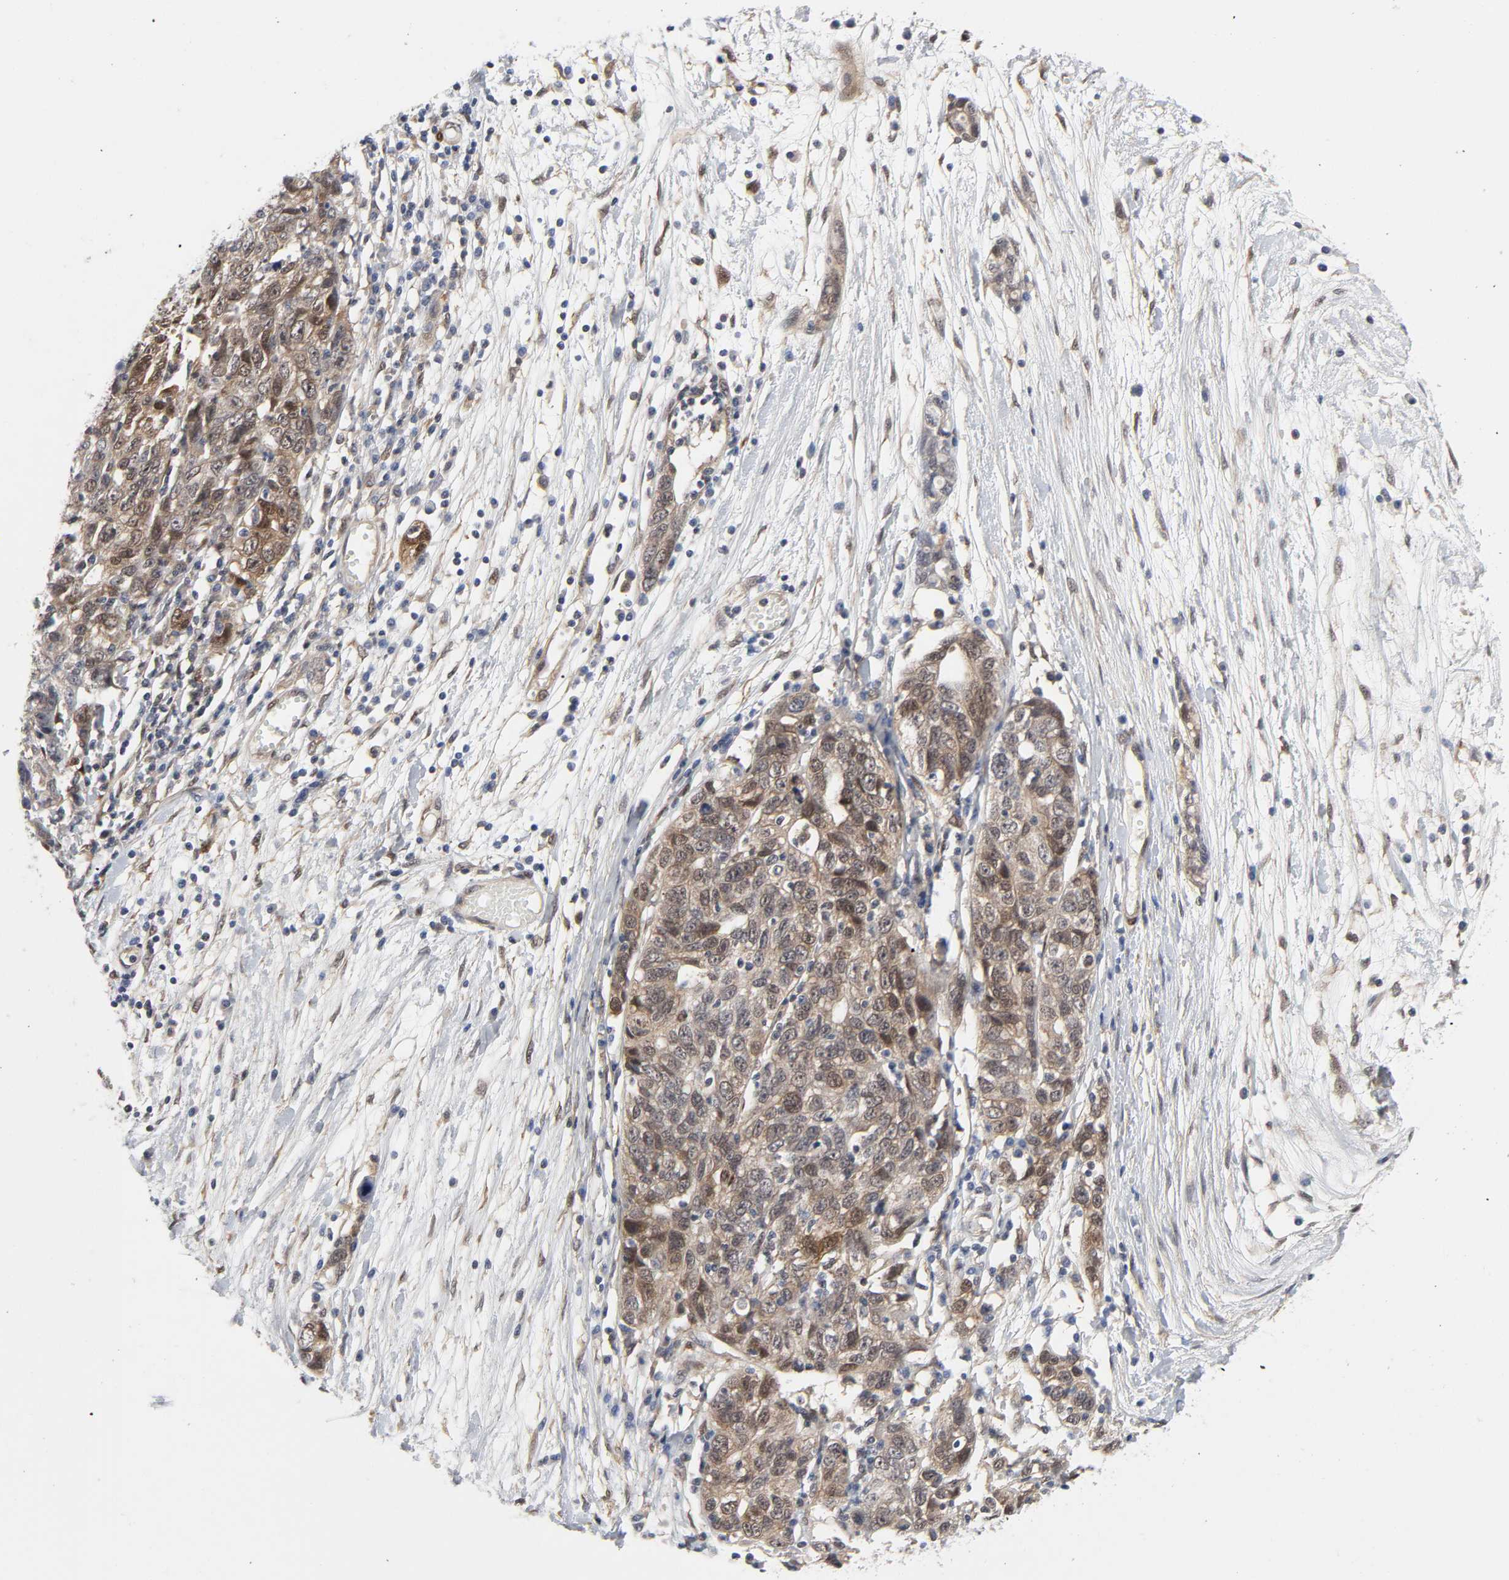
{"staining": {"intensity": "moderate", "quantity": ">75%", "location": "cytoplasmic/membranous,nuclear"}, "tissue": "ovarian cancer", "cell_type": "Tumor cells", "image_type": "cancer", "snomed": [{"axis": "morphology", "description": "Cystadenocarcinoma, serous, NOS"}, {"axis": "topography", "description": "Ovary"}], "caption": "Immunohistochemistry (IHC) of ovarian serous cystadenocarcinoma displays medium levels of moderate cytoplasmic/membranous and nuclear positivity in approximately >75% of tumor cells. The staining was performed using DAB to visualize the protein expression in brown, while the nuclei were stained in blue with hematoxylin (Magnification: 20x).", "gene": "PTEN", "patient": {"sex": "female", "age": 71}}